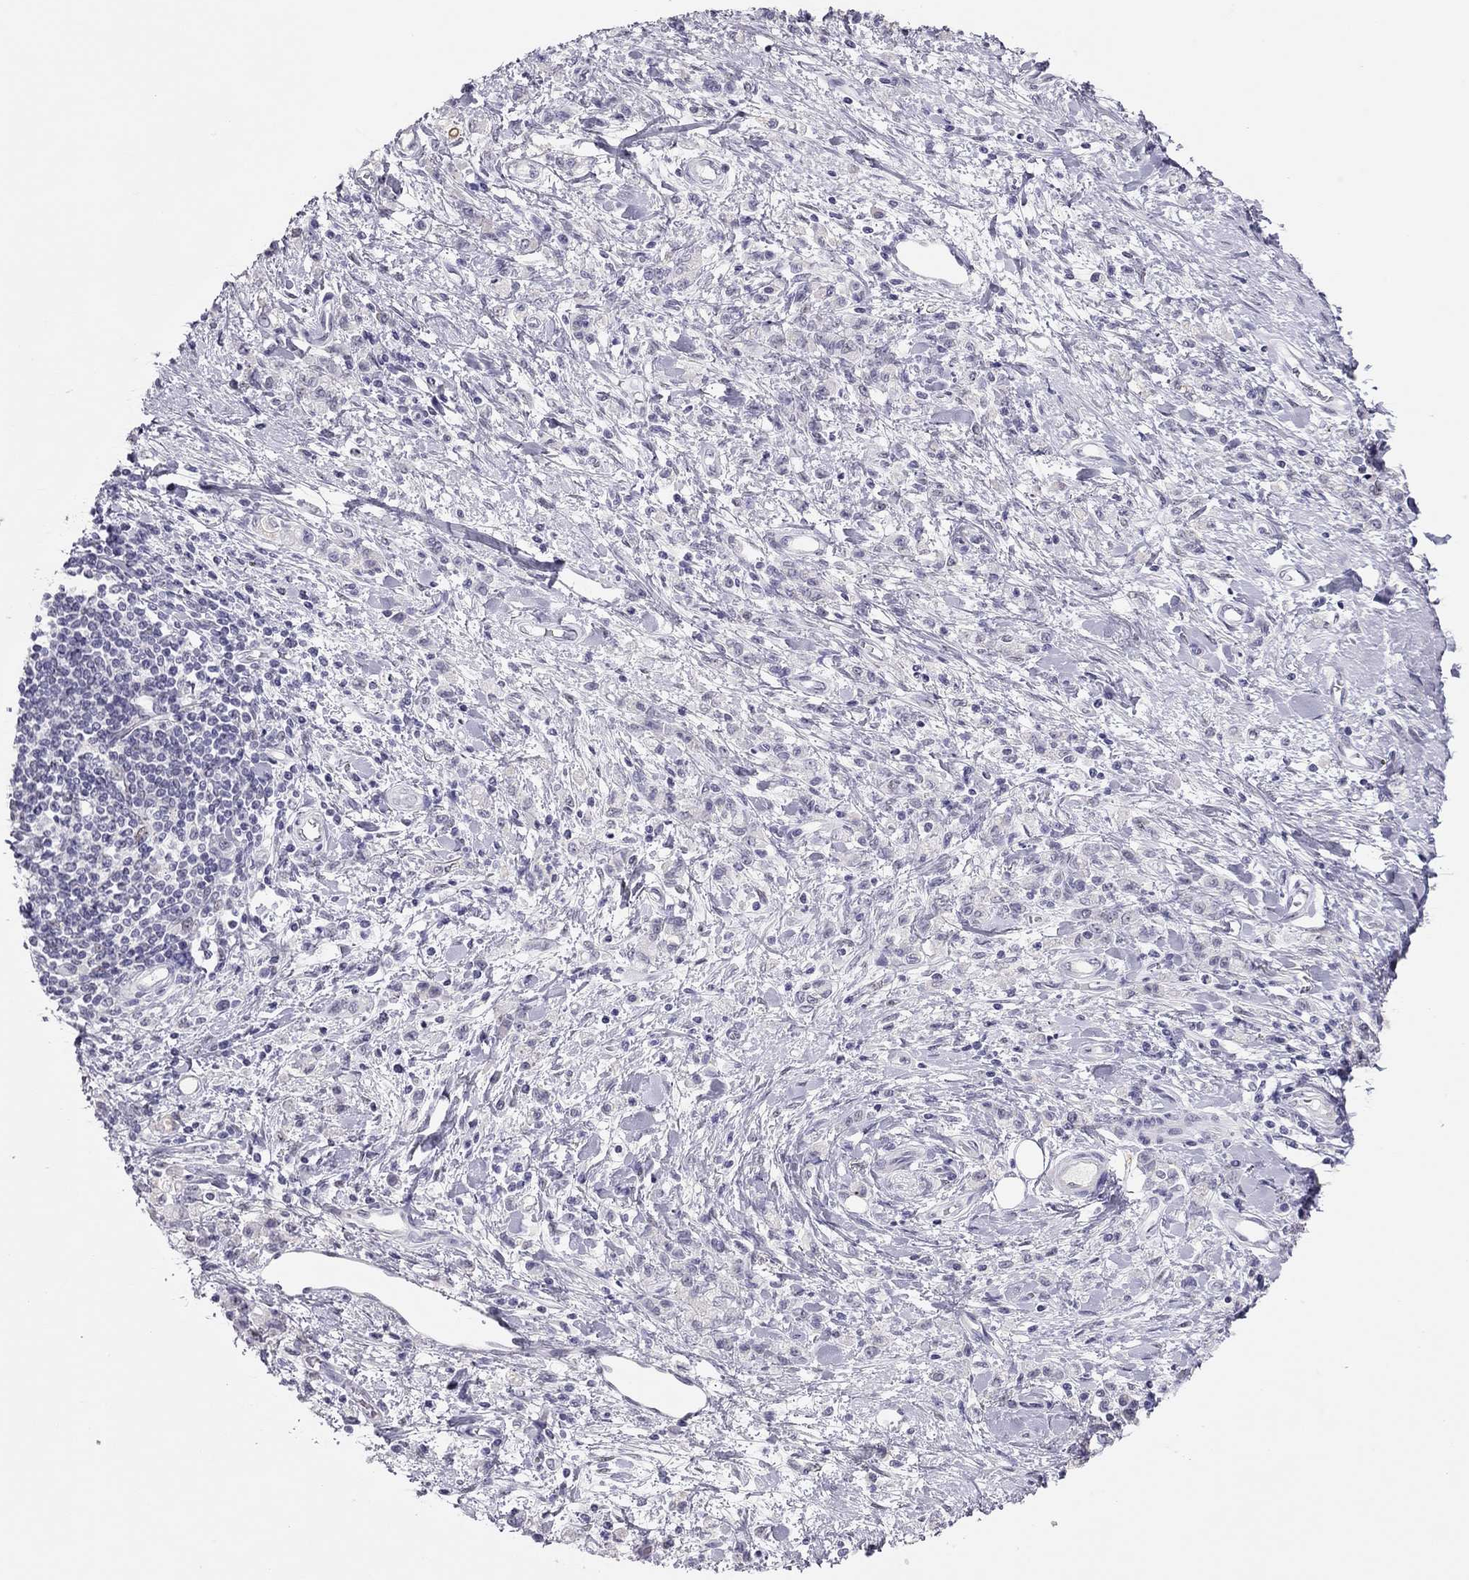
{"staining": {"intensity": "negative", "quantity": "none", "location": "none"}, "tissue": "stomach cancer", "cell_type": "Tumor cells", "image_type": "cancer", "snomed": [{"axis": "morphology", "description": "Adenocarcinoma, NOS"}, {"axis": "topography", "description": "Stomach"}], "caption": "Human adenocarcinoma (stomach) stained for a protein using immunohistochemistry demonstrates no staining in tumor cells.", "gene": "PHOX2A", "patient": {"sex": "male", "age": 77}}